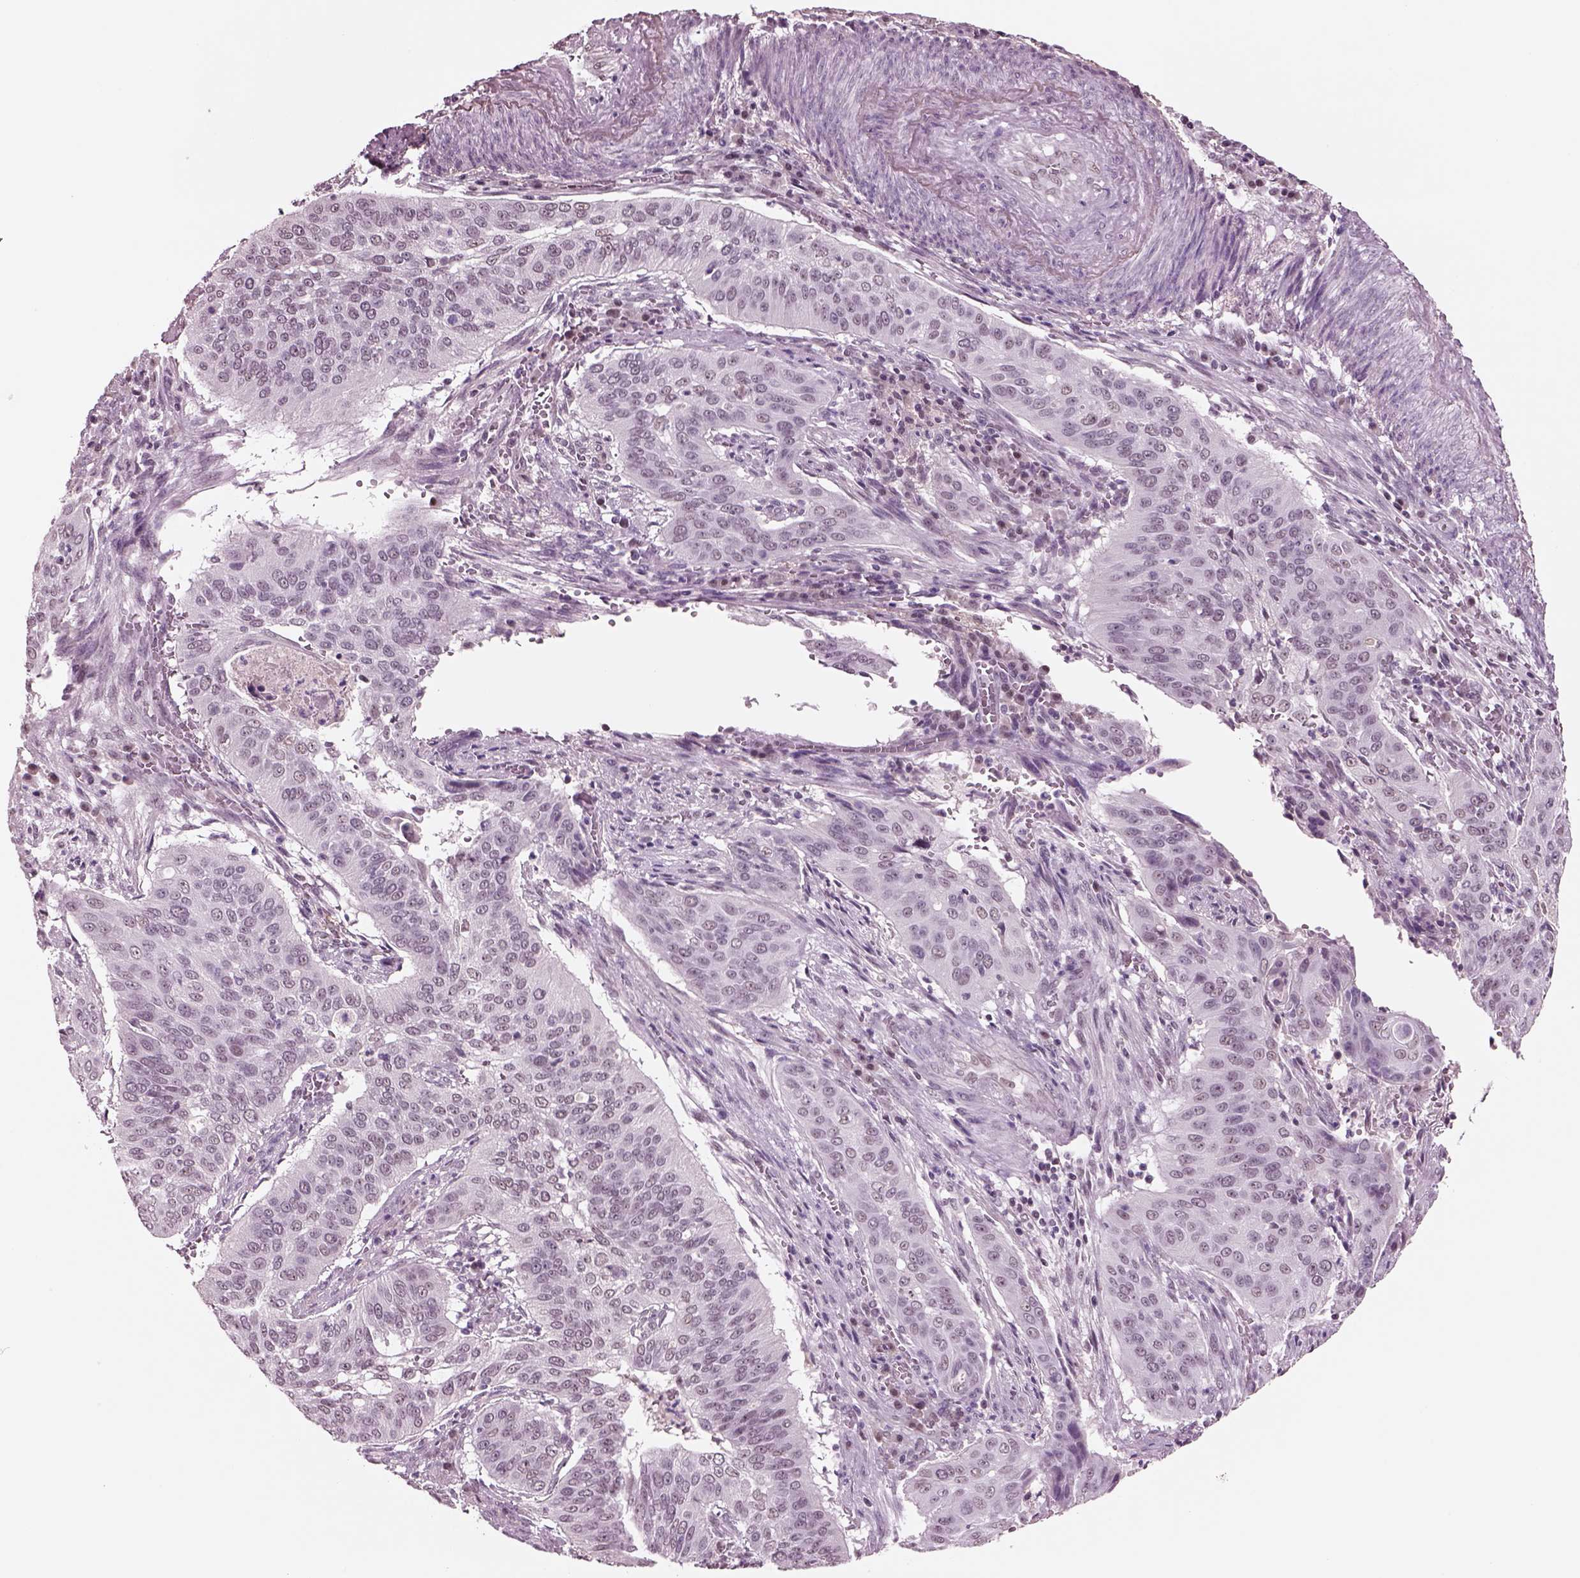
{"staining": {"intensity": "negative", "quantity": "none", "location": "none"}, "tissue": "cervical cancer", "cell_type": "Tumor cells", "image_type": "cancer", "snomed": [{"axis": "morphology", "description": "Squamous cell carcinoma, NOS"}, {"axis": "topography", "description": "Cervix"}], "caption": "Protein analysis of cervical squamous cell carcinoma displays no significant staining in tumor cells.", "gene": "SEPHS1", "patient": {"sex": "female", "age": 39}}